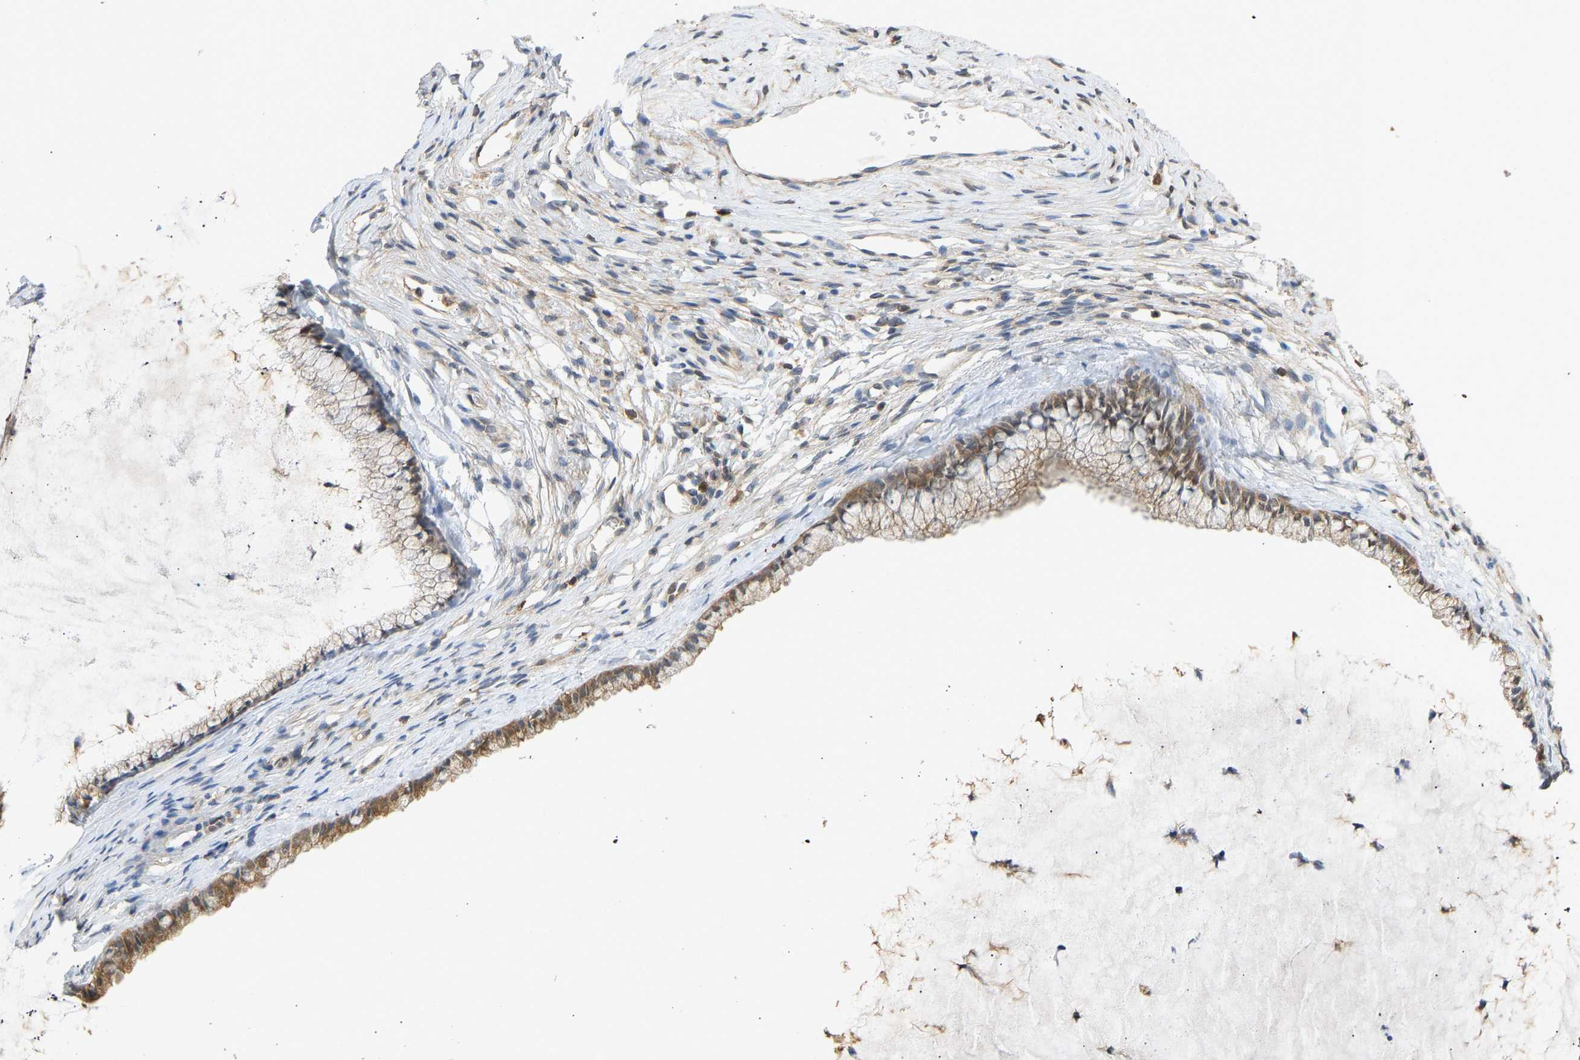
{"staining": {"intensity": "moderate", "quantity": ">75%", "location": "cytoplasmic/membranous"}, "tissue": "cervix", "cell_type": "Glandular cells", "image_type": "normal", "snomed": [{"axis": "morphology", "description": "Normal tissue, NOS"}, {"axis": "topography", "description": "Cervix"}], "caption": "DAB immunohistochemical staining of unremarkable human cervix exhibits moderate cytoplasmic/membranous protein positivity in about >75% of glandular cells.", "gene": "ENO1", "patient": {"sex": "female", "age": 77}}